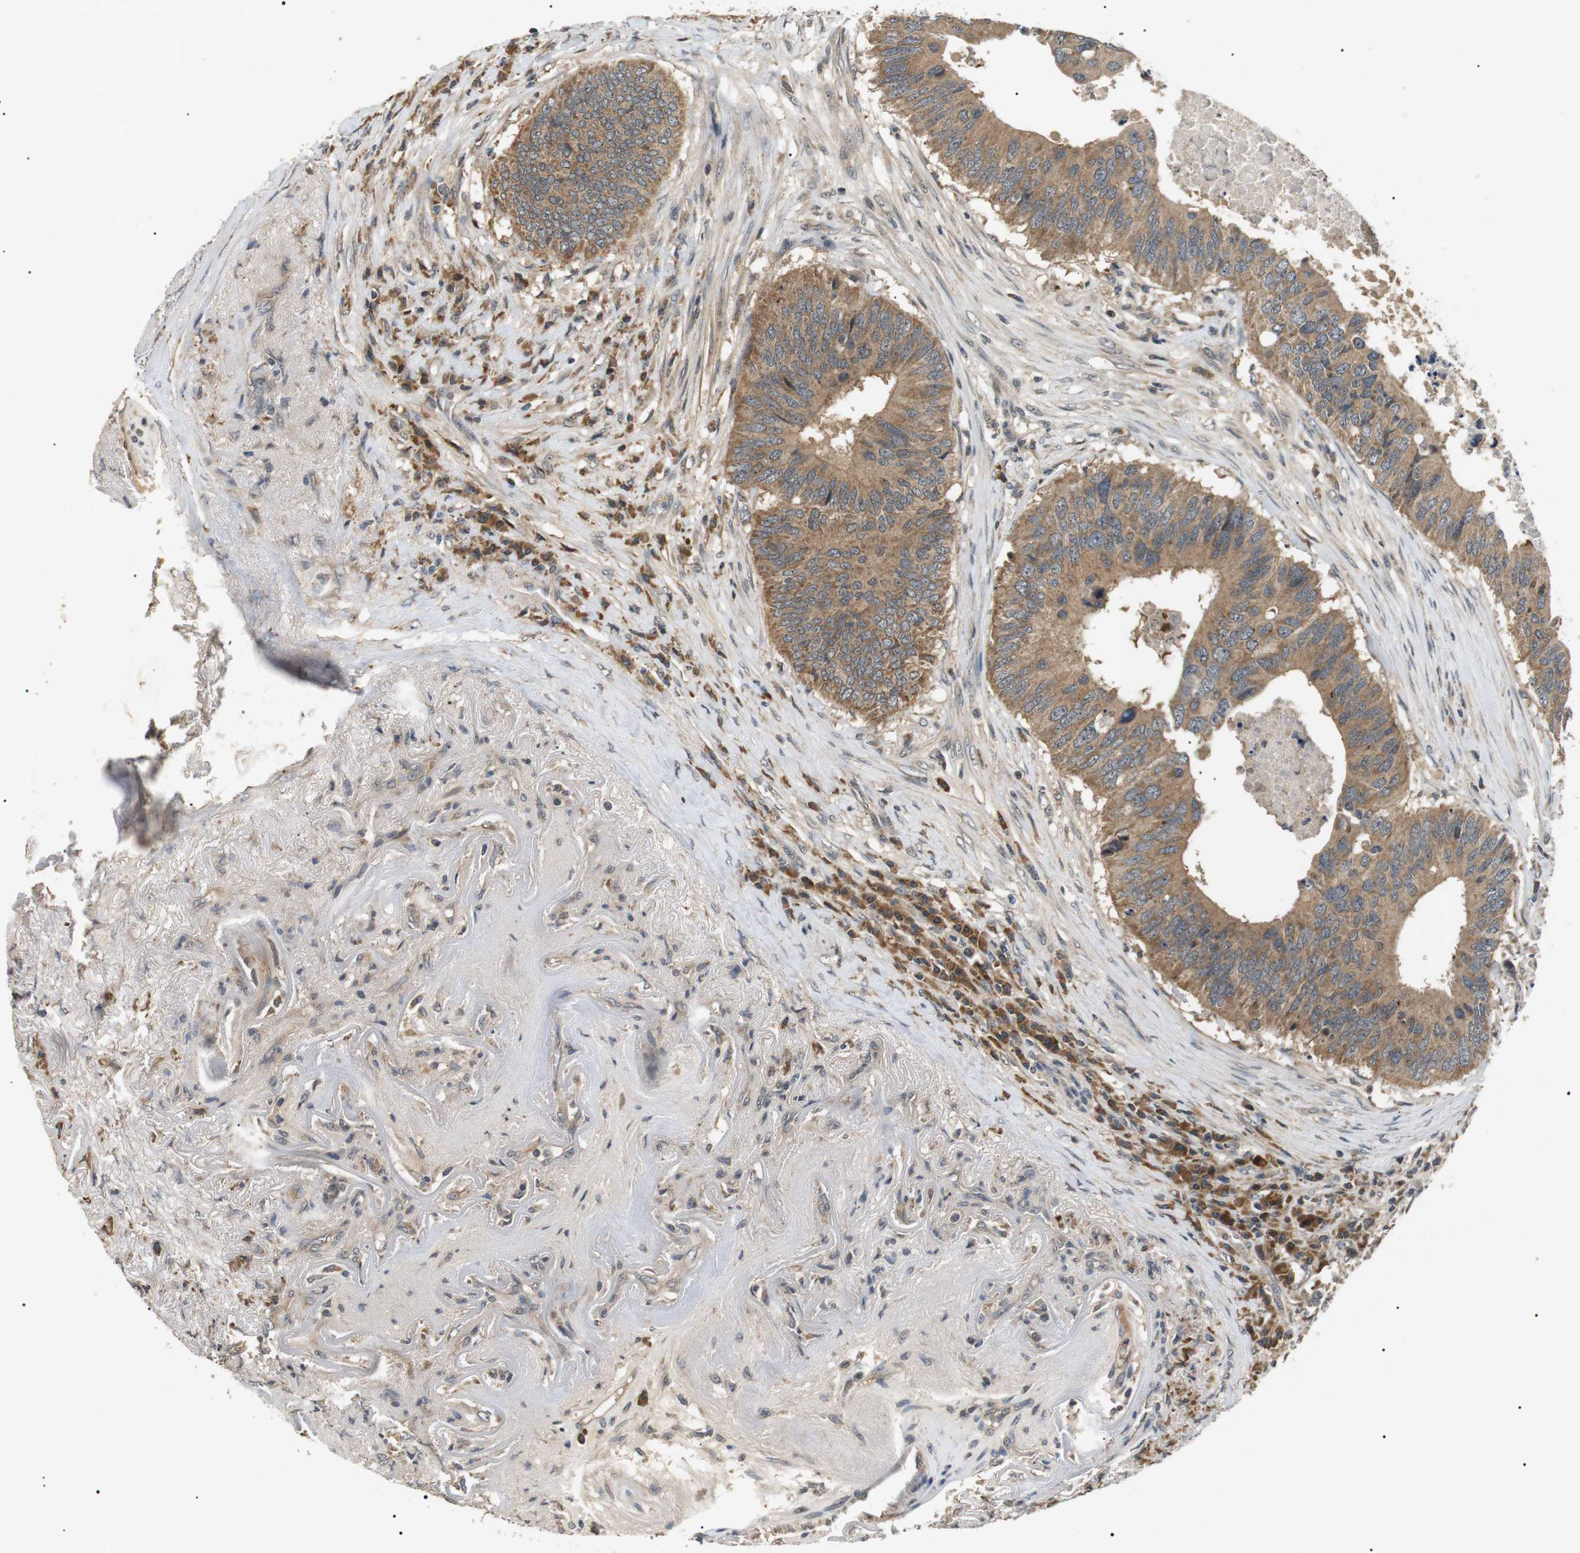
{"staining": {"intensity": "moderate", "quantity": ">75%", "location": "cytoplasmic/membranous"}, "tissue": "colorectal cancer", "cell_type": "Tumor cells", "image_type": "cancer", "snomed": [{"axis": "morphology", "description": "Adenocarcinoma, NOS"}, {"axis": "topography", "description": "Colon"}], "caption": "Human colorectal adenocarcinoma stained with a brown dye shows moderate cytoplasmic/membranous positive staining in approximately >75% of tumor cells.", "gene": "HSPA13", "patient": {"sex": "male", "age": 71}}